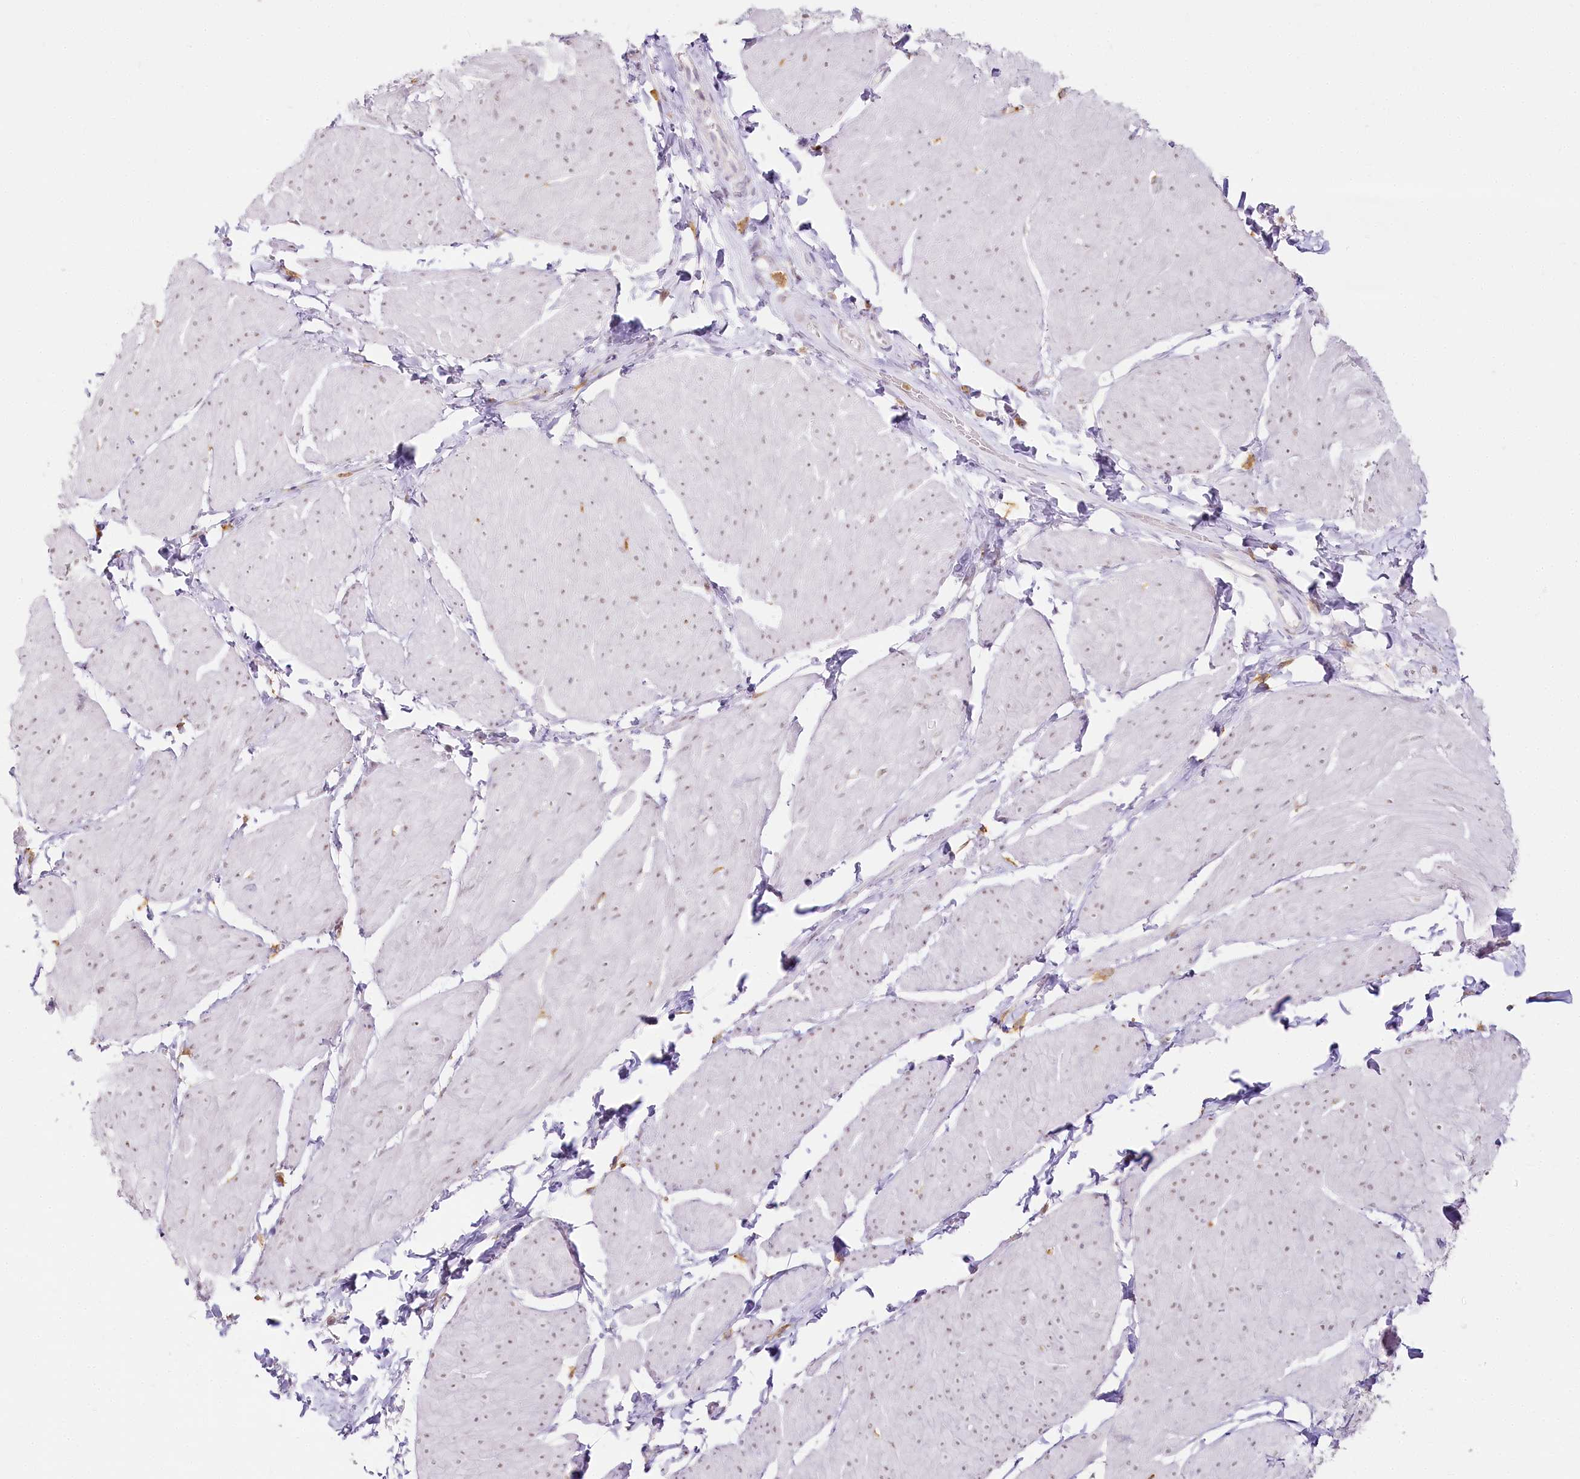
{"staining": {"intensity": "negative", "quantity": "none", "location": "none"}, "tissue": "smooth muscle", "cell_type": "Smooth muscle cells", "image_type": "normal", "snomed": [{"axis": "morphology", "description": "Urothelial carcinoma, High grade"}, {"axis": "topography", "description": "Urinary bladder"}], "caption": "IHC of unremarkable human smooth muscle shows no staining in smooth muscle cells. (DAB (3,3'-diaminobenzidine) IHC, high magnification).", "gene": "DOCK2", "patient": {"sex": "male", "age": 46}}